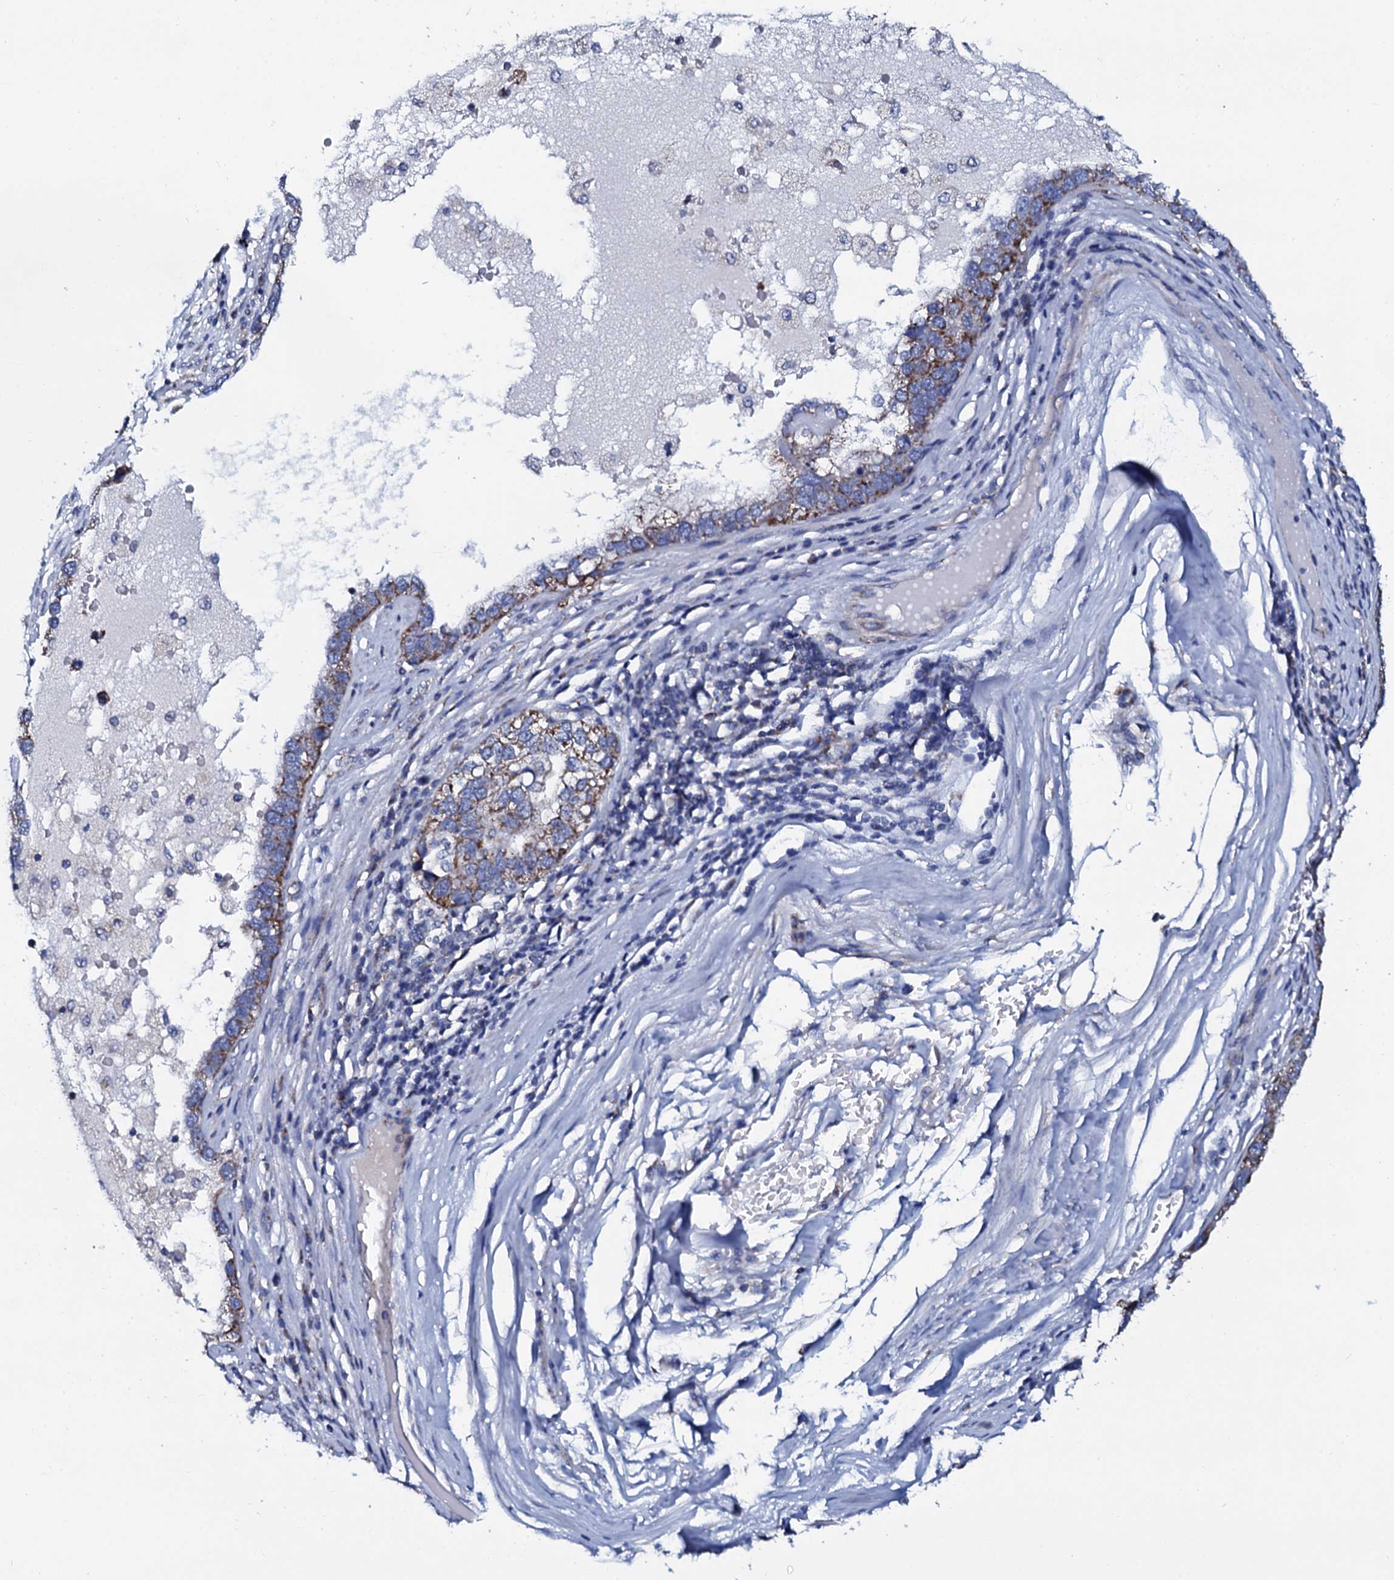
{"staining": {"intensity": "moderate", "quantity": "25%-75%", "location": "cytoplasmic/membranous"}, "tissue": "pancreatic cancer", "cell_type": "Tumor cells", "image_type": "cancer", "snomed": [{"axis": "morphology", "description": "Adenocarcinoma, NOS"}, {"axis": "topography", "description": "Pancreas"}], "caption": "Moderate cytoplasmic/membranous protein expression is appreciated in approximately 25%-75% of tumor cells in adenocarcinoma (pancreatic).", "gene": "SLC37A4", "patient": {"sex": "female", "age": 61}}